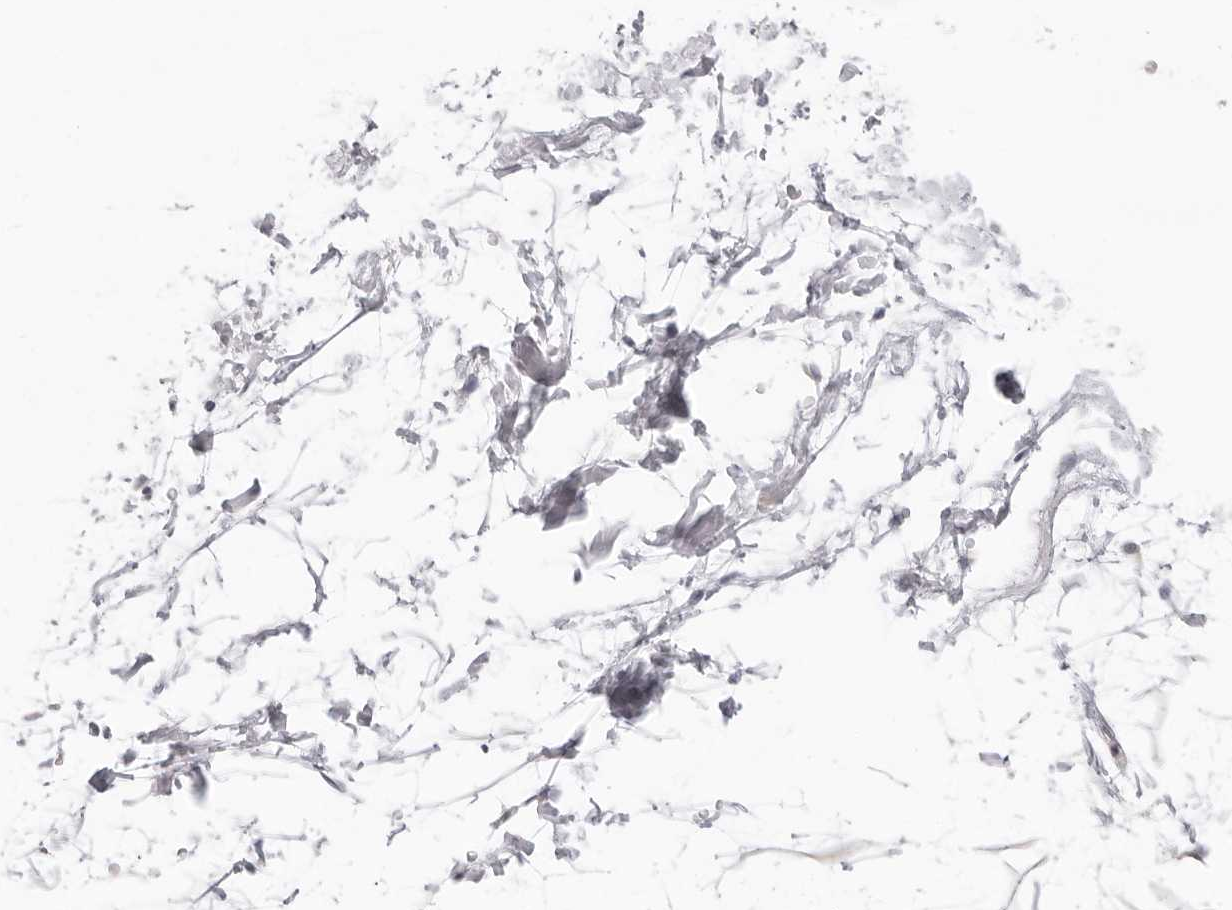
{"staining": {"intensity": "negative", "quantity": "none", "location": "none"}, "tissue": "adipose tissue", "cell_type": "Adipocytes", "image_type": "normal", "snomed": [{"axis": "morphology", "description": "Normal tissue, NOS"}, {"axis": "topography", "description": "Soft tissue"}], "caption": "There is no significant staining in adipocytes of adipose tissue. (Immunohistochemistry, brightfield microscopy, high magnification).", "gene": "FDPS", "patient": {"sex": "male", "age": 72}}